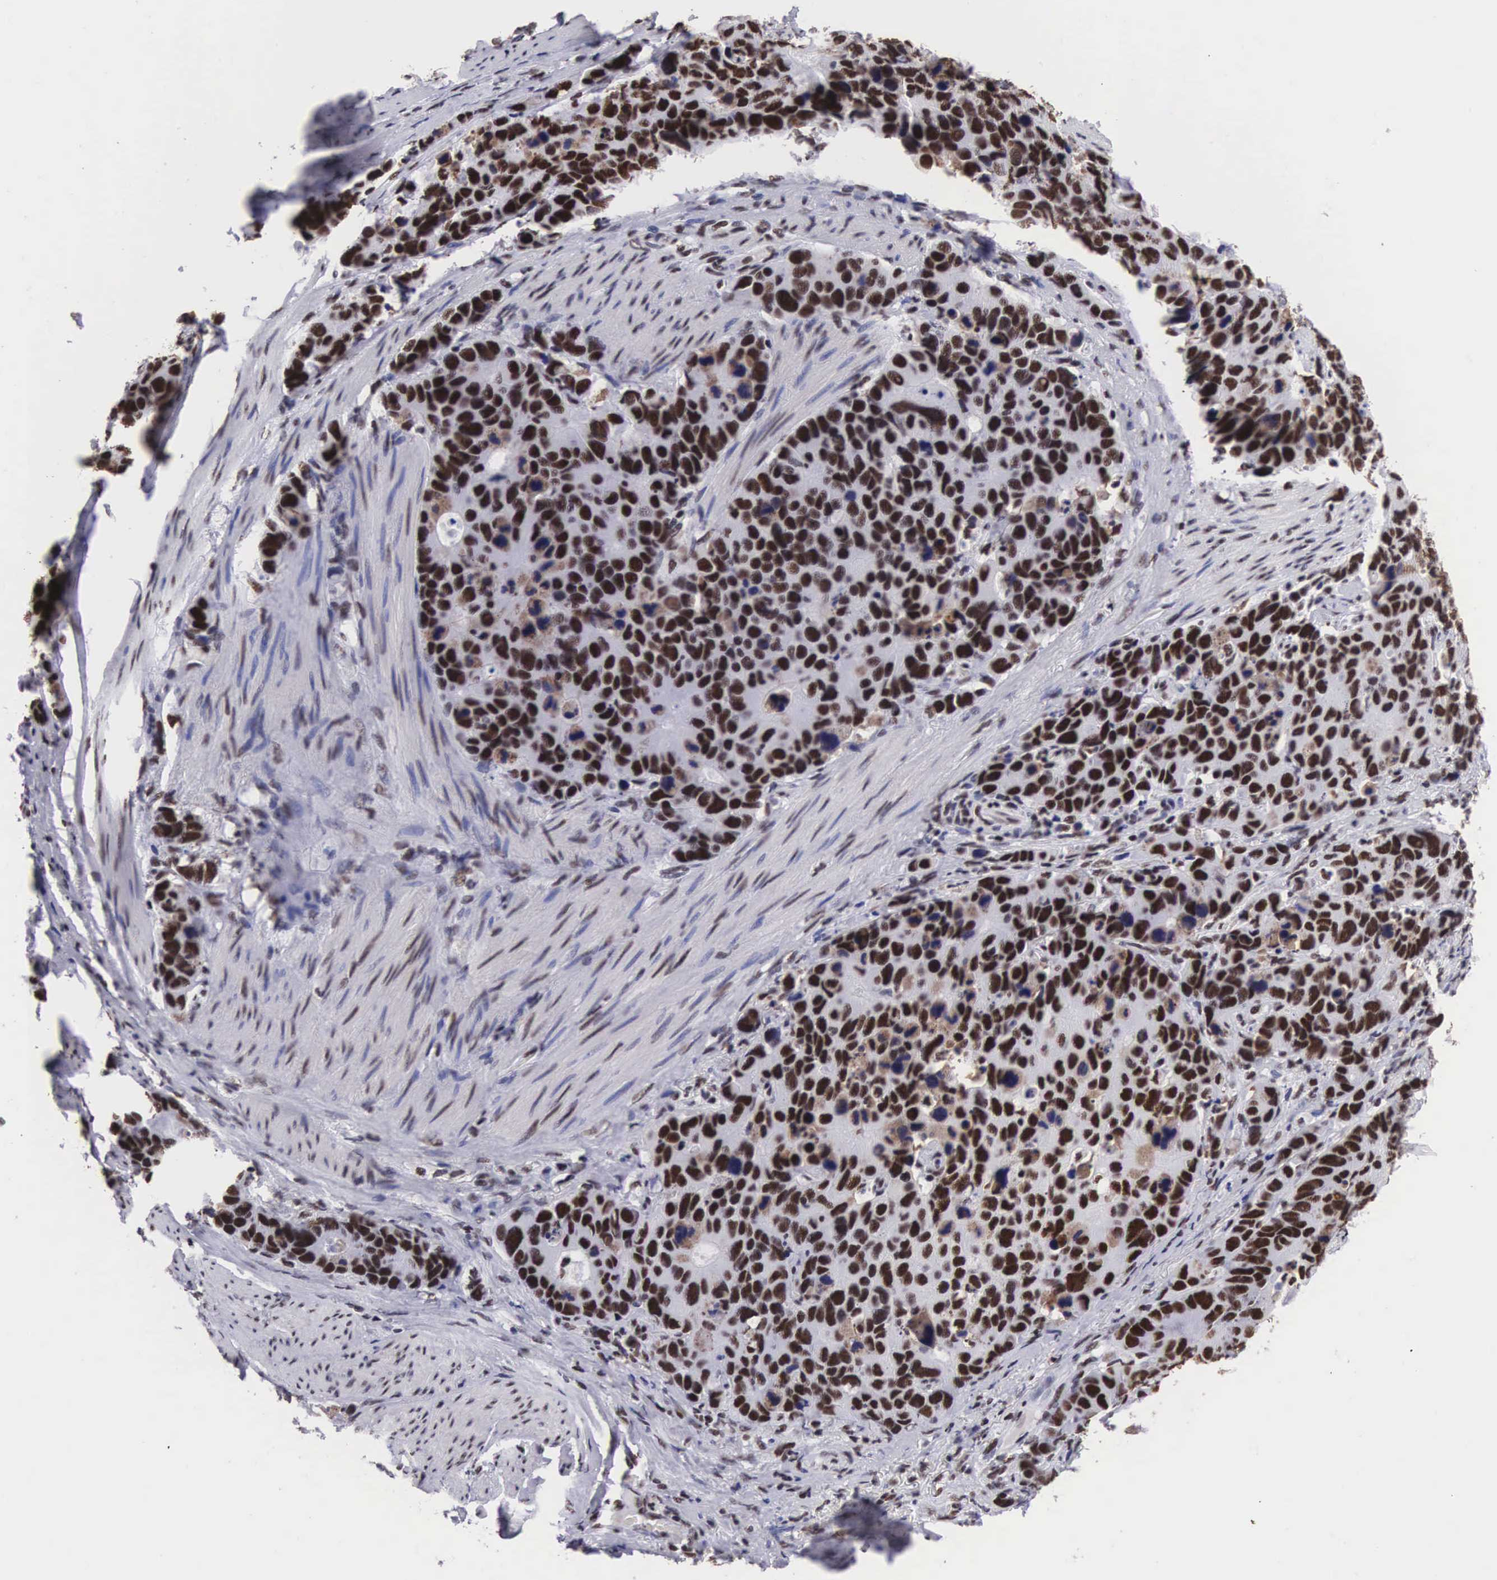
{"staining": {"intensity": "moderate", "quantity": ">75%", "location": "nuclear"}, "tissue": "stomach cancer", "cell_type": "Tumor cells", "image_type": "cancer", "snomed": [{"axis": "morphology", "description": "Adenocarcinoma, NOS"}, {"axis": "topography", "description": "Stomach, upper"}], "caption": "Tumor cells exhibit moderate nuclear staining in approximately >75% of cells in stomach cancer. (Brightfield microscopy of DAB IHC at high magnification).", "gene": "SF3A1", "patient": {"sex": "male", "age": 71}}